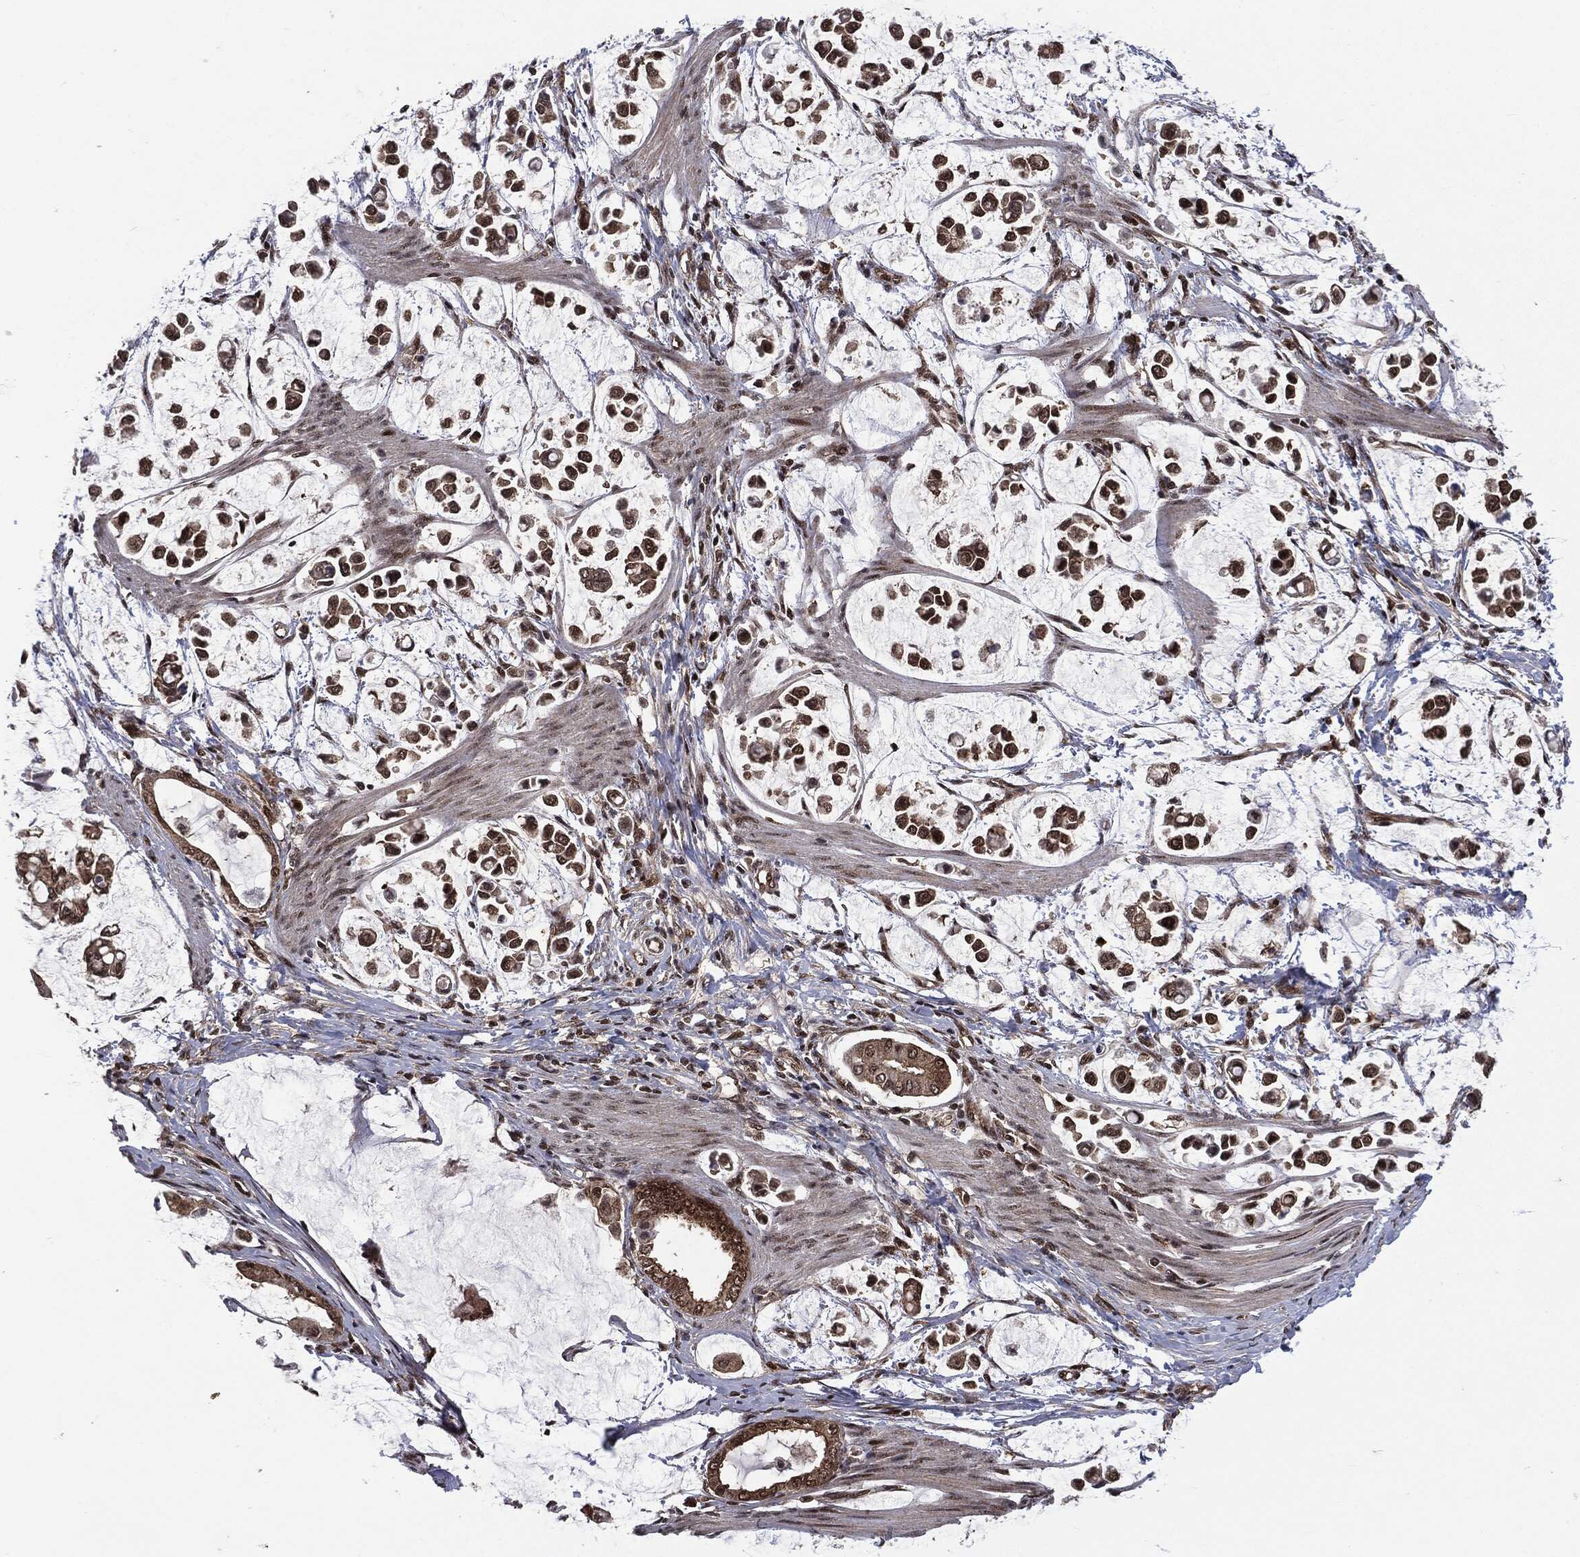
{"staining": {"intensity": "strong", "quantity": ">75%", "location": "cytoplasmic/membranous,nuclear"}, "tissue": "stomach cancer", "cell_type": "Tumor cells", "image_type": "cancer", "snomed": [{"axis": "morphology", "description": "Adenocarcinoma, NOS"}, {"axis": "topography", "description": "Stomach"}], "caption": "Protein expression analysis of adenocarcinoma (stomach) shows strong cytoplasmic/membranous and nuclear staining in approximately >75% of tumor cells.", "gene": "PTPA", "patient": {"sex": "male", "age": 82}}